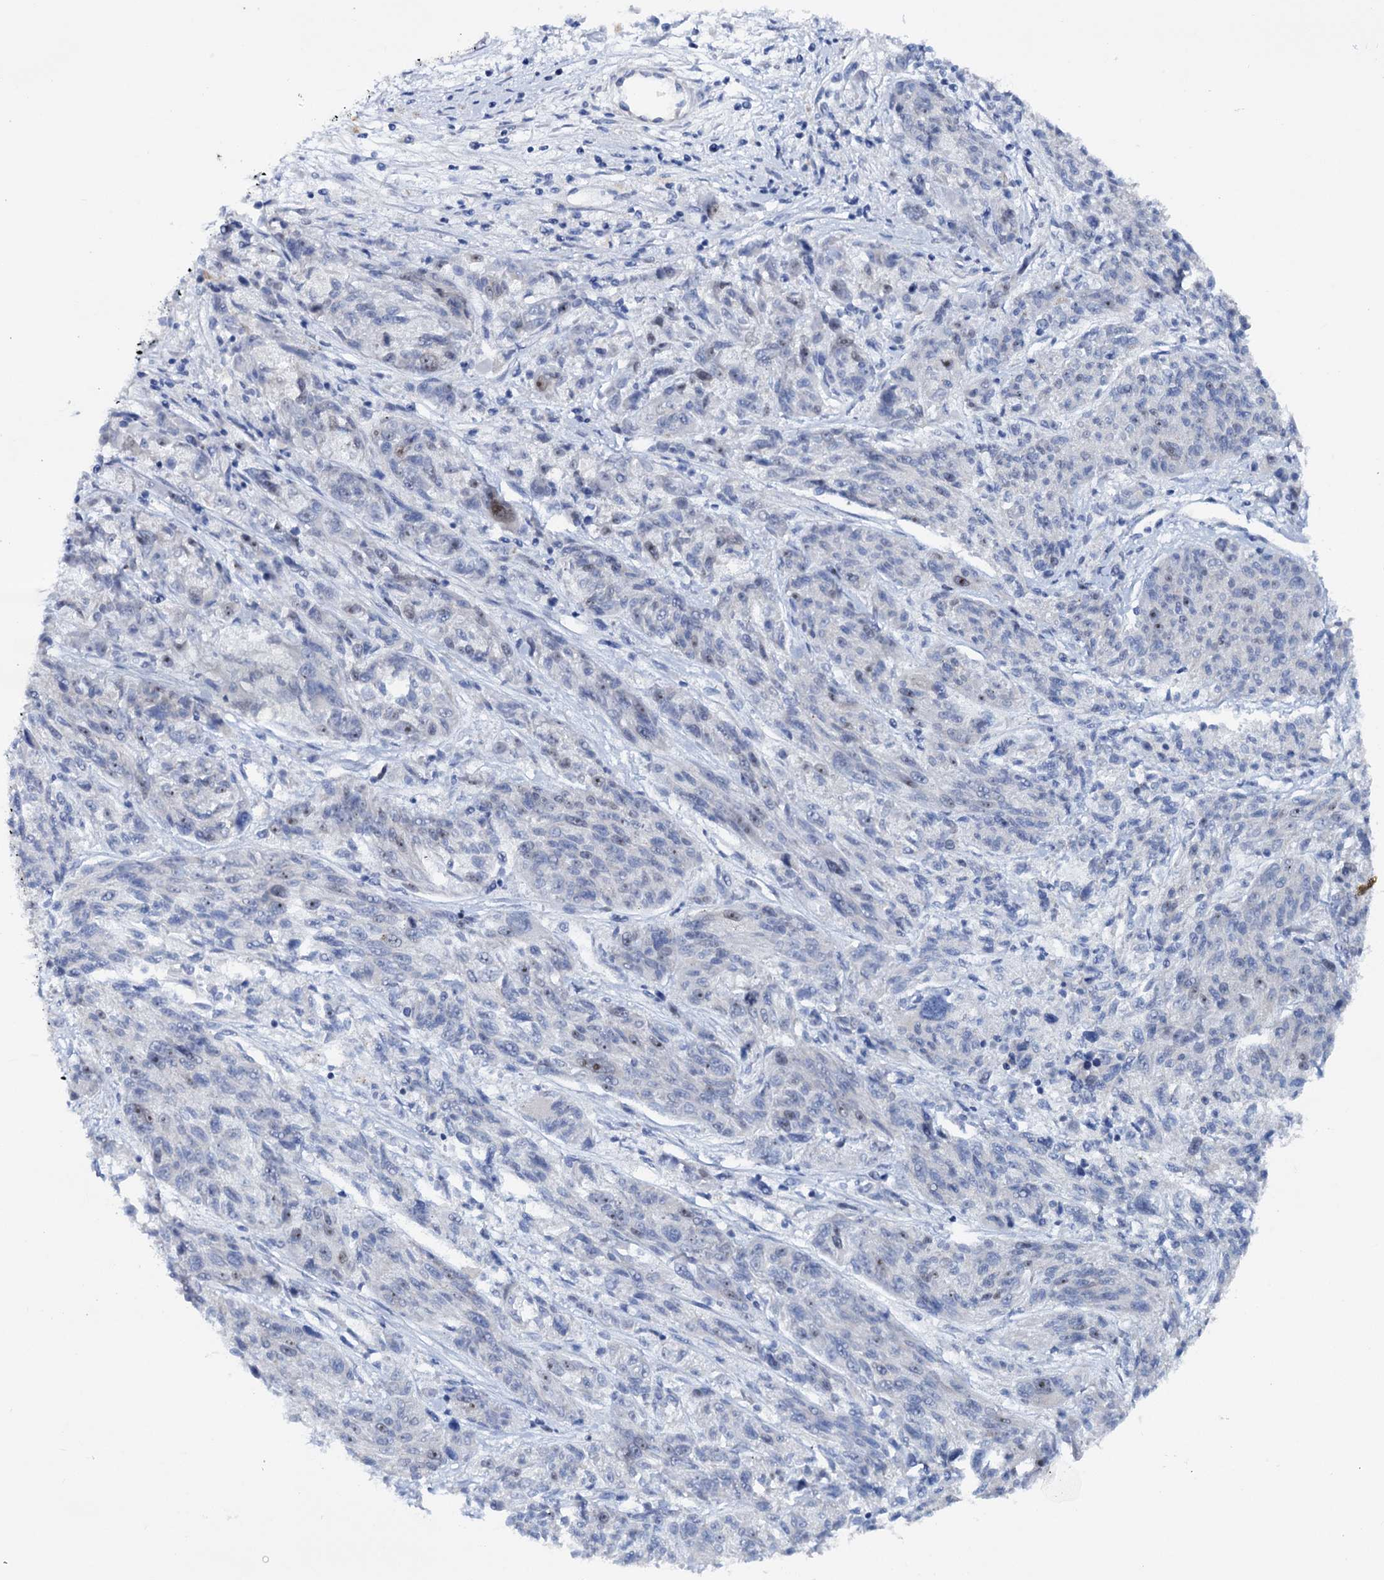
{"staining": {"intensity": "negative", "quantity": "none", "location": "none"}, "tissue": "melanoma", "cell_type": "Tumor cells", "image_type": "cancer", "snomed": [{"axis": "morphology", "description": "Malignant melanoma, NOS"}, {"axis": "topography", "description": "Skin"}], "caption": "High power microscopy image of an IHC photomicrograph of melanoma, revealing no significant positivity in tumor cells.", "gene": "FAM111B", "patient": {"sex": "male", "age": 53}}